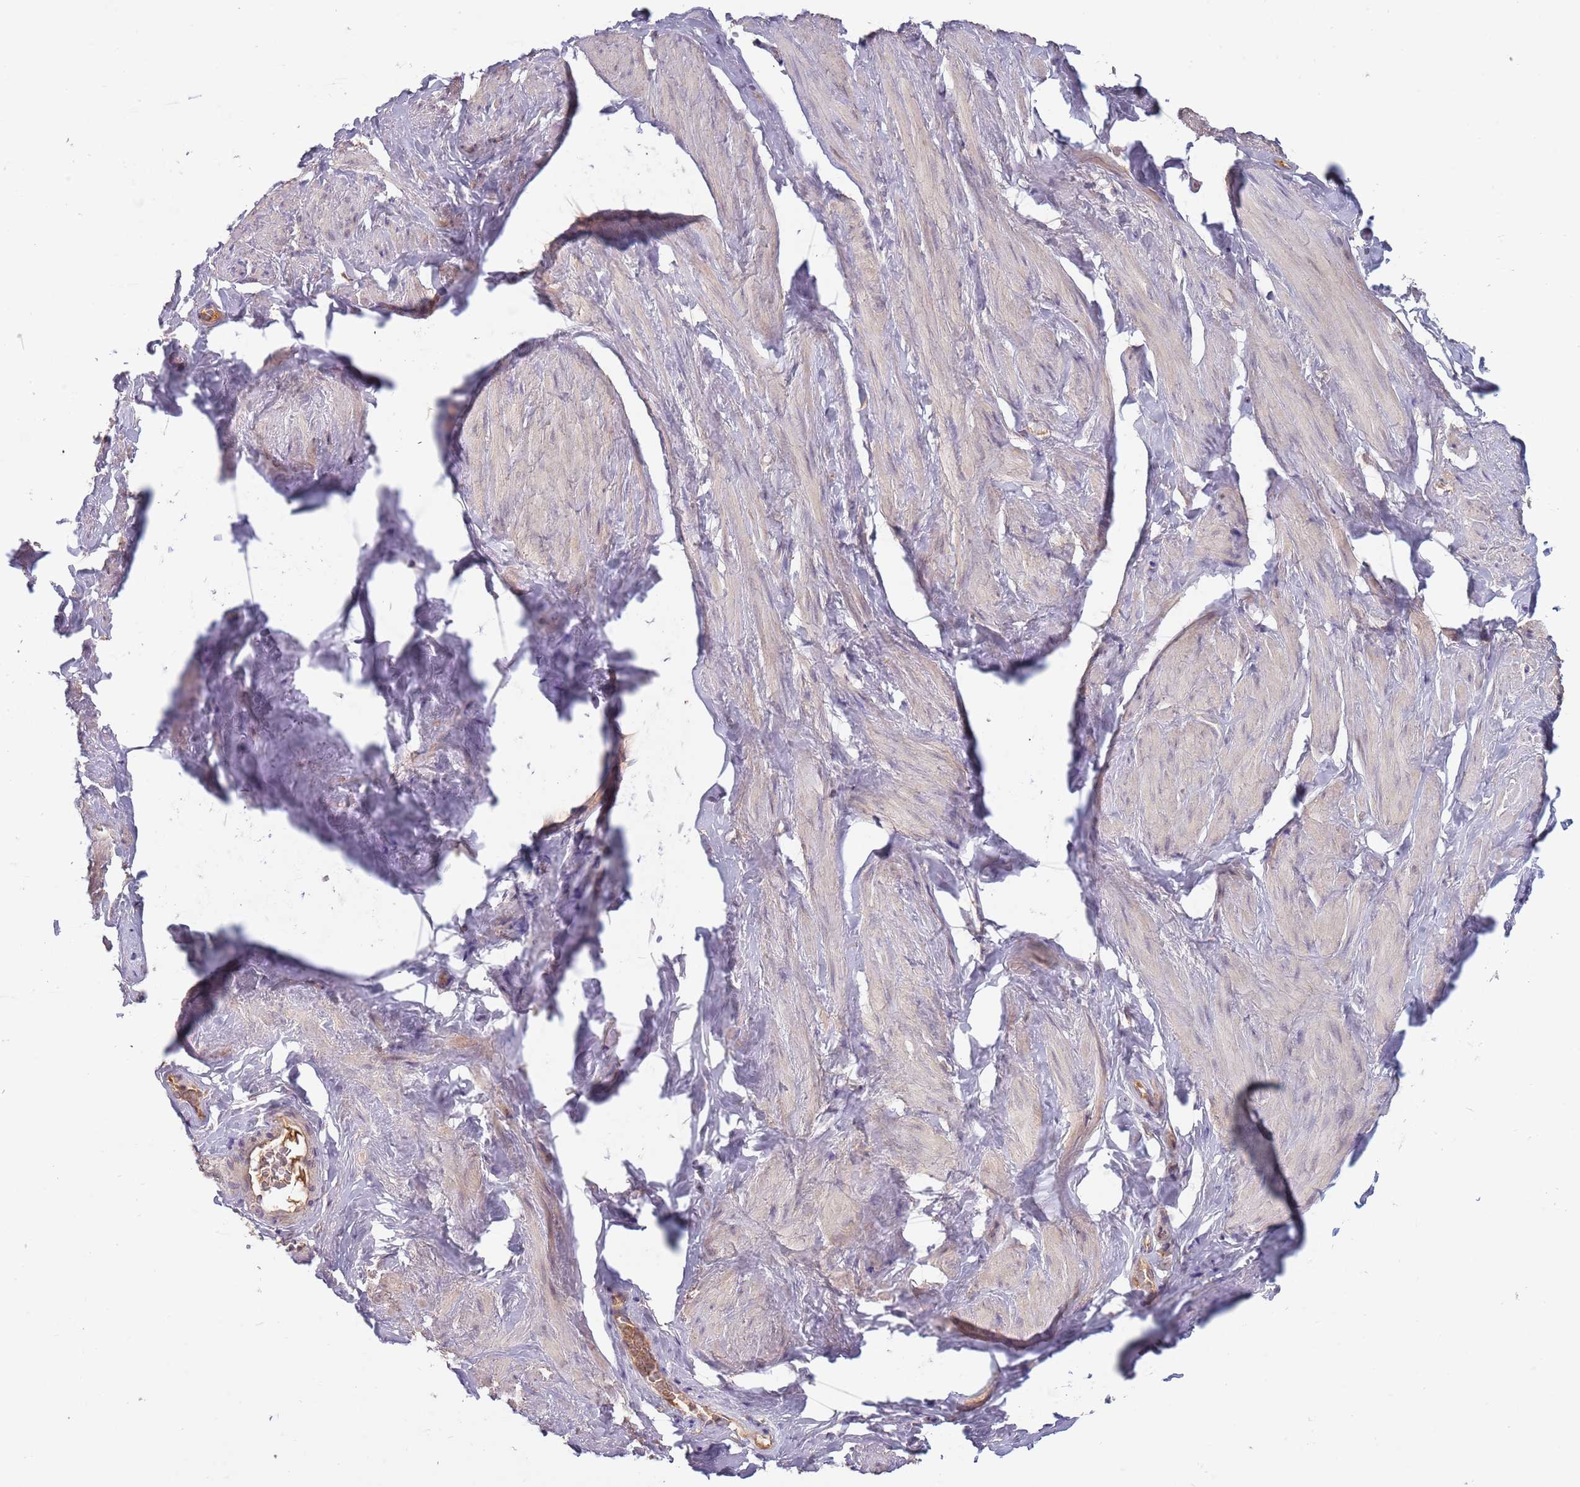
{"staining": {"intensity": "negative", "quantity": "none", "location": "none"}, "tissue": "smooth muscle", "cell_type": "Smooth muscle cells", "image_type": "normal", "snomed": [{"axis": "morphology", "description": "Normal tissue, NOS"}, {"axis": "topography", "description": "Smooth muscle"}, {"axis": "topography", "description": "Peripheral nerve tissue"}], "caption": "IHC image of benign human smooth muscle stained for a protein (brown), which shows no expression in smooth muscle cells.", "gene": "USP32", "patient": {"sex": "male", "age": 69}}